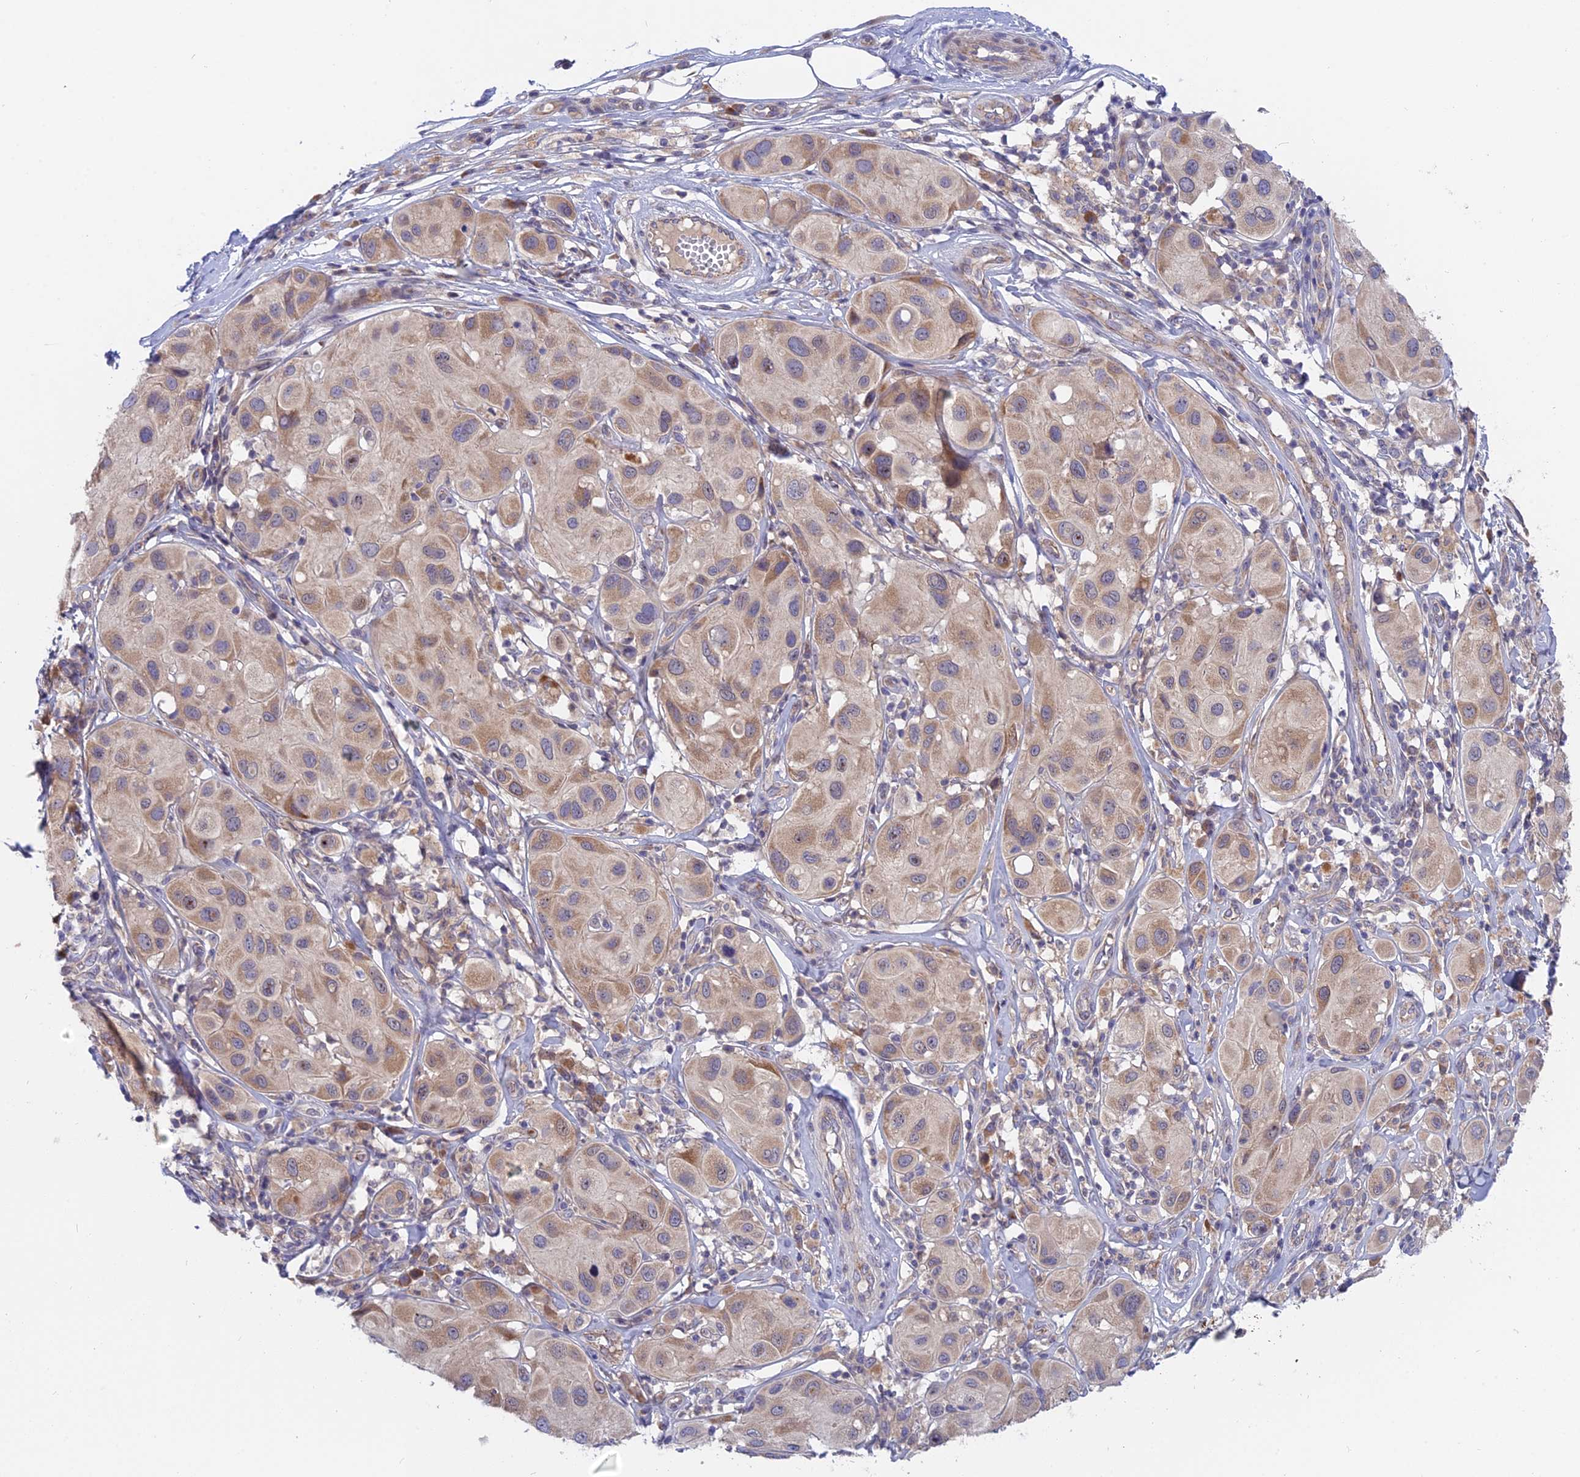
{"staining": {"intensity": "weak", "quantity": "25%-75%", "location": "cytoplasmic/membranous"}, "tissue": "melanoma", "cell_type": "Tumor cells", "image_type": "cancer", "snomed": [{"axis": "morphology", "description": "Malignant melanoma, Metastatic site"}, {"axis": "topography", "description": "Skin"}], "caption": "Immunohistochemistry of malignant melanoma (metastatic site) displays low levels of weak cytoplasmic/membranous positivity in approximately 25%-75% of tumor cells.", "gene": "TENT4B", "patient": {"sex": "male", "age": 41}}